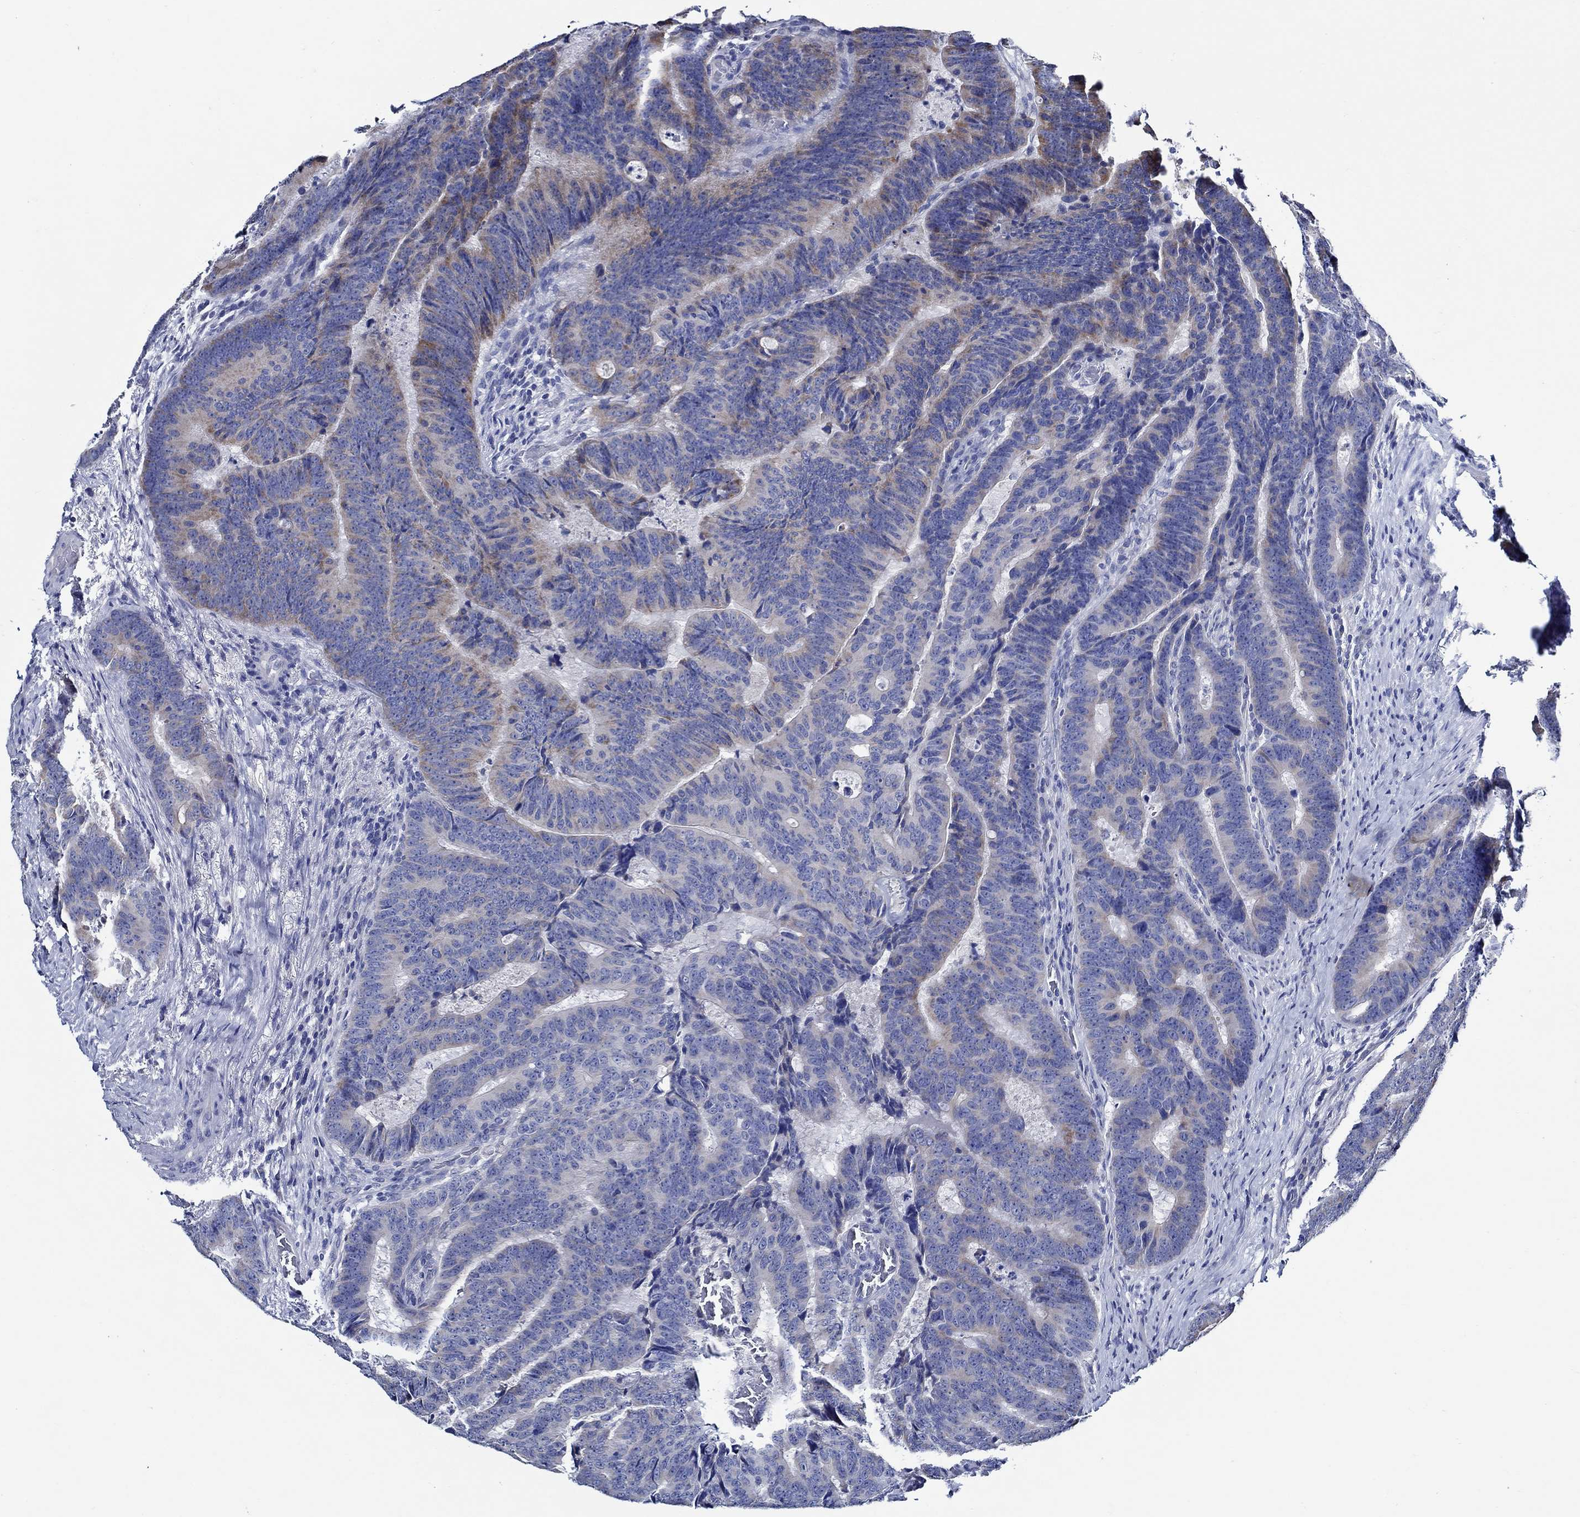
{"staining": {"intensity": "weak", "quantity": "<25%", "location": "cytoplasmic/membranous"}, "tissue": "colorectal cancer", "cell_type": "Tumor cells", "image_type": "cancer", "snomed": [{"axis": "morphology", "description": "Adenocarcinoma, NOS"}, {"axis": "topography", "description": "Colon"}], "caption": "Colorectal cancer was stained to show a protein in brown. There is no significant expression in tumor cells.", "gene": "SKOR1", "patient": {"sex": "female", "age": 82}}